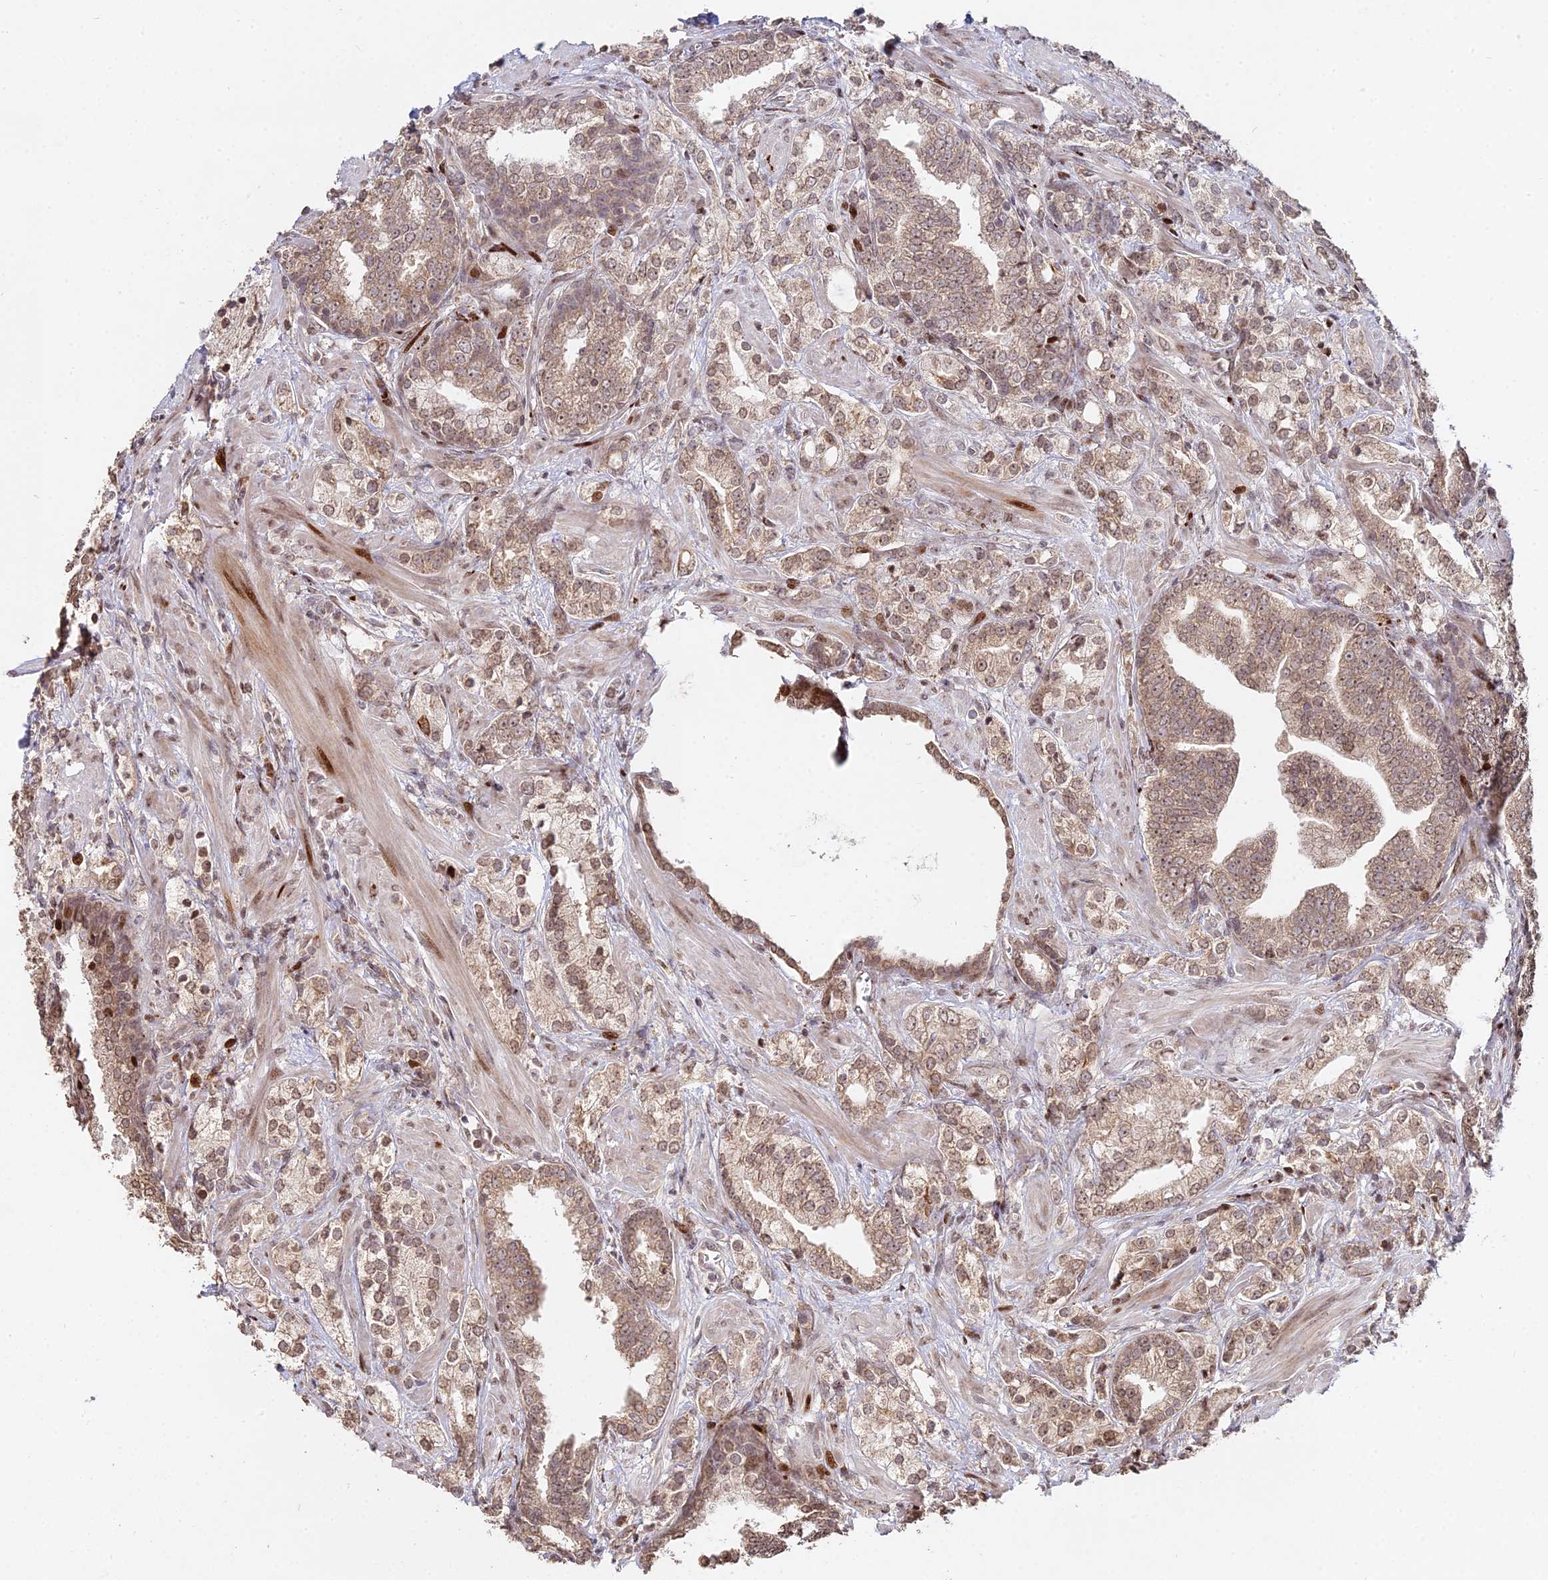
{"staining": {"intensity": "moderate", "quantity": ">75%", "location": "cytoplasmic/membranous,nuclear"}, "tissue": "prostate cancer", "cell_type": "Tumor cells", "image_type": "cancer", "snomed": [{"axis": "morphology", "description": "Adenocarcinoma, High grade"}, {"axis": "topography", "description": "Prostate"}], "caption": "The image reveals immunohistochemical staining of high-grade adenocarcinoma (prostate). There is moderate cytoplasmic/membranous and nuclear positivity is appreciated in approximately >75% of tumor cells.", "gene": "RBMS2", "patient": {"sex": "male", "age": 50}}